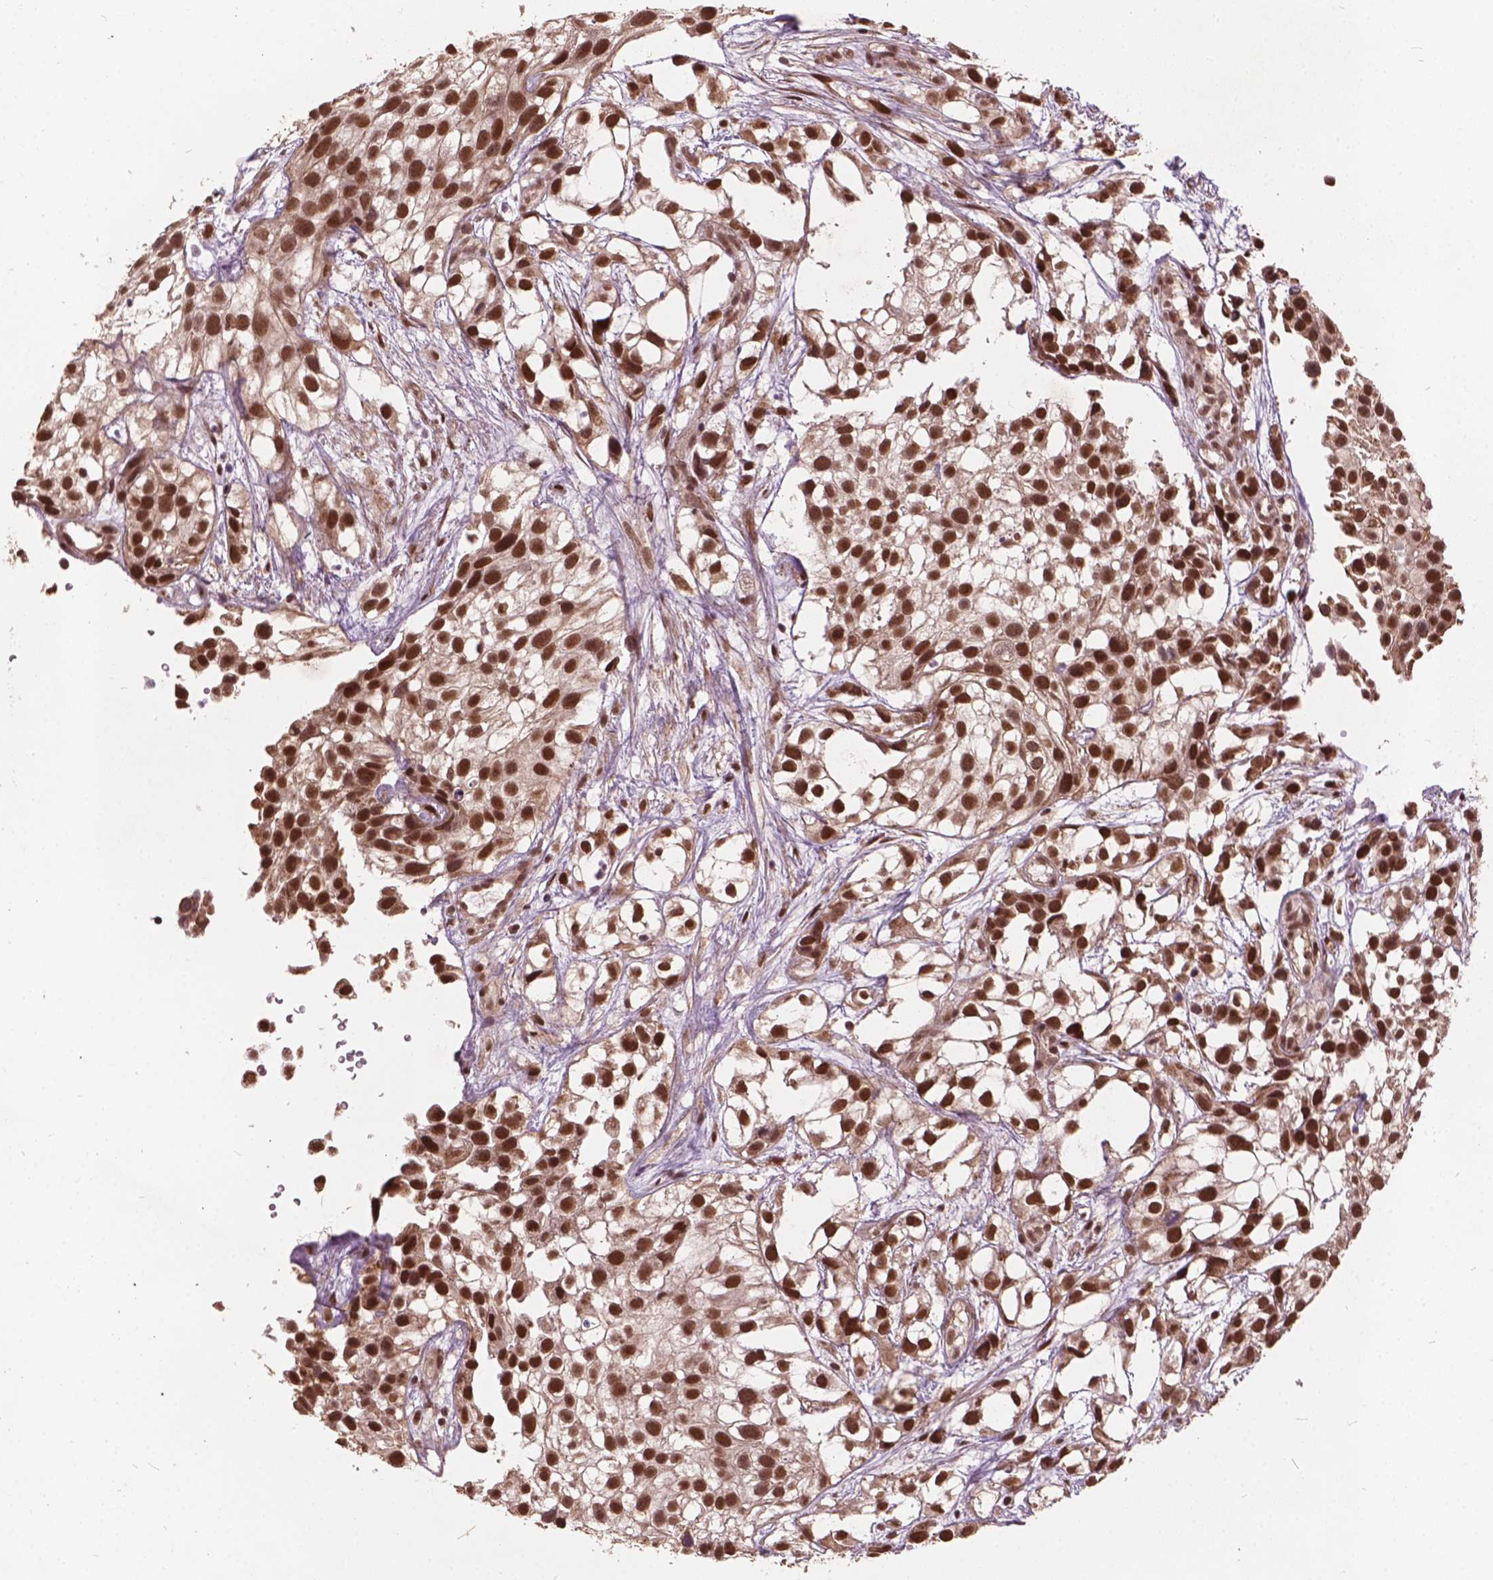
{"staining": {"intensity": "strong", "quantity": ">75%", "location": "cytoplasmic/membranous,nuclear"}, "tissue": "urothelial cancer", "cell_type": "Tumor cells", "image_type": "cancer", "snomed": [{"axis": "morphology", "description": "Urothelial carcinoma, High grade"}, {"axis": "topography", "description": "Urinary bladder"}], "caption": "Tumor cells show high levels of strong cytoplasmic/membranous and nuclear expression in about >75% of cells in urothelial cancer.", "gene": "GPS2", "patient": {"sex": "male", "age": 56}}